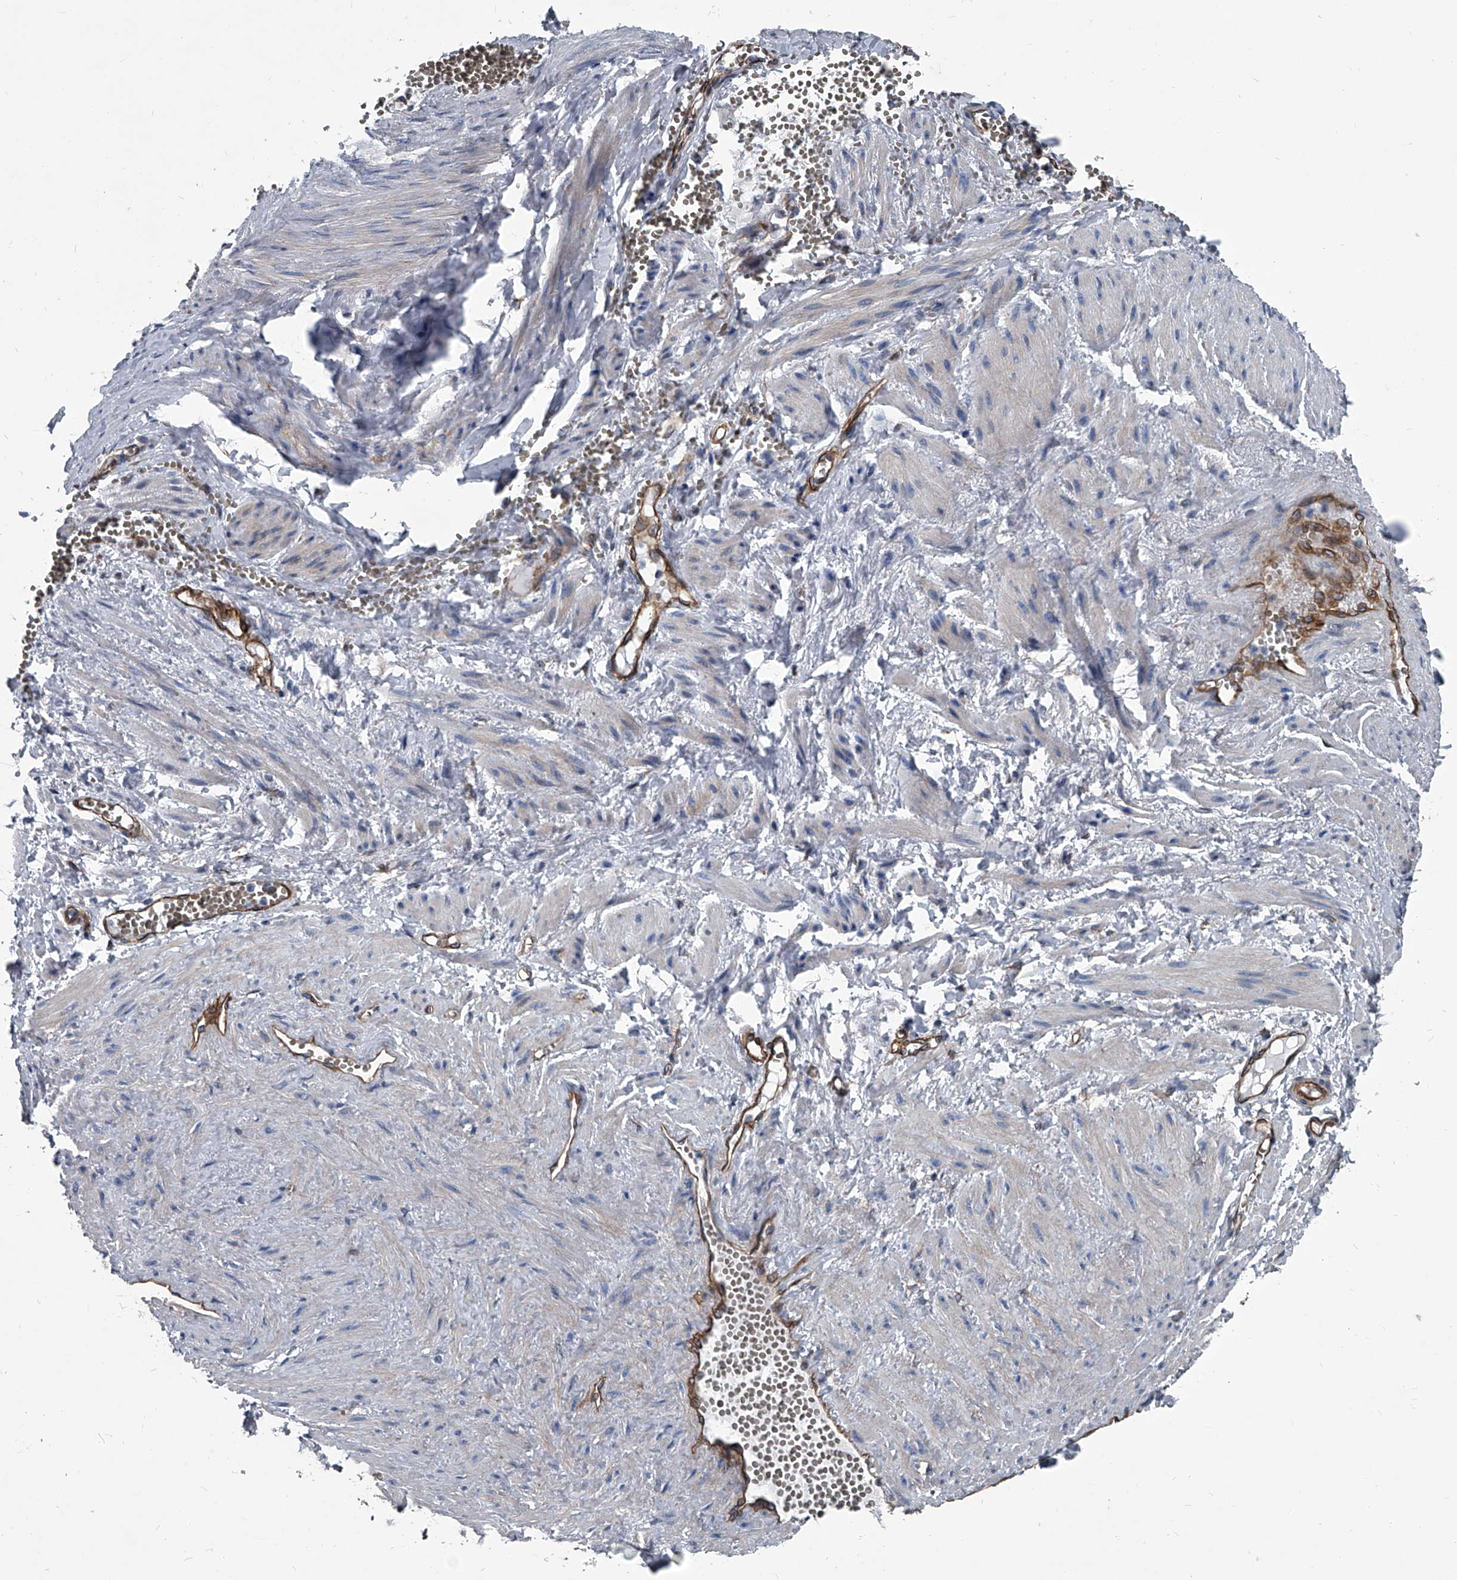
{"staining": {"intensity": "weak", "quantity": ">75%", "location": "cytoplasmic/membranous"}, "tissue": "adipose tissue", "cell_type": "Adipocytes", "image_type": "normal", "snomed": [{"axis": "morphology", "description": "Normal tissue, NOS"}, {"axis": "topography", "description": "Smooth muscle"}, {"axis": "topography", "description": "Peripheral nerve tissue"}], "caption": "Immunohistochemistry (IHC) photomicrograph of benign adipose tissue stained for a protein (brown), which exhibits low levels of weak cytoplasmic/membranous expression in approximately >75% of adipocytes.", "gene": "PLEC", "patient": {"sex": "female", "age": 39}}